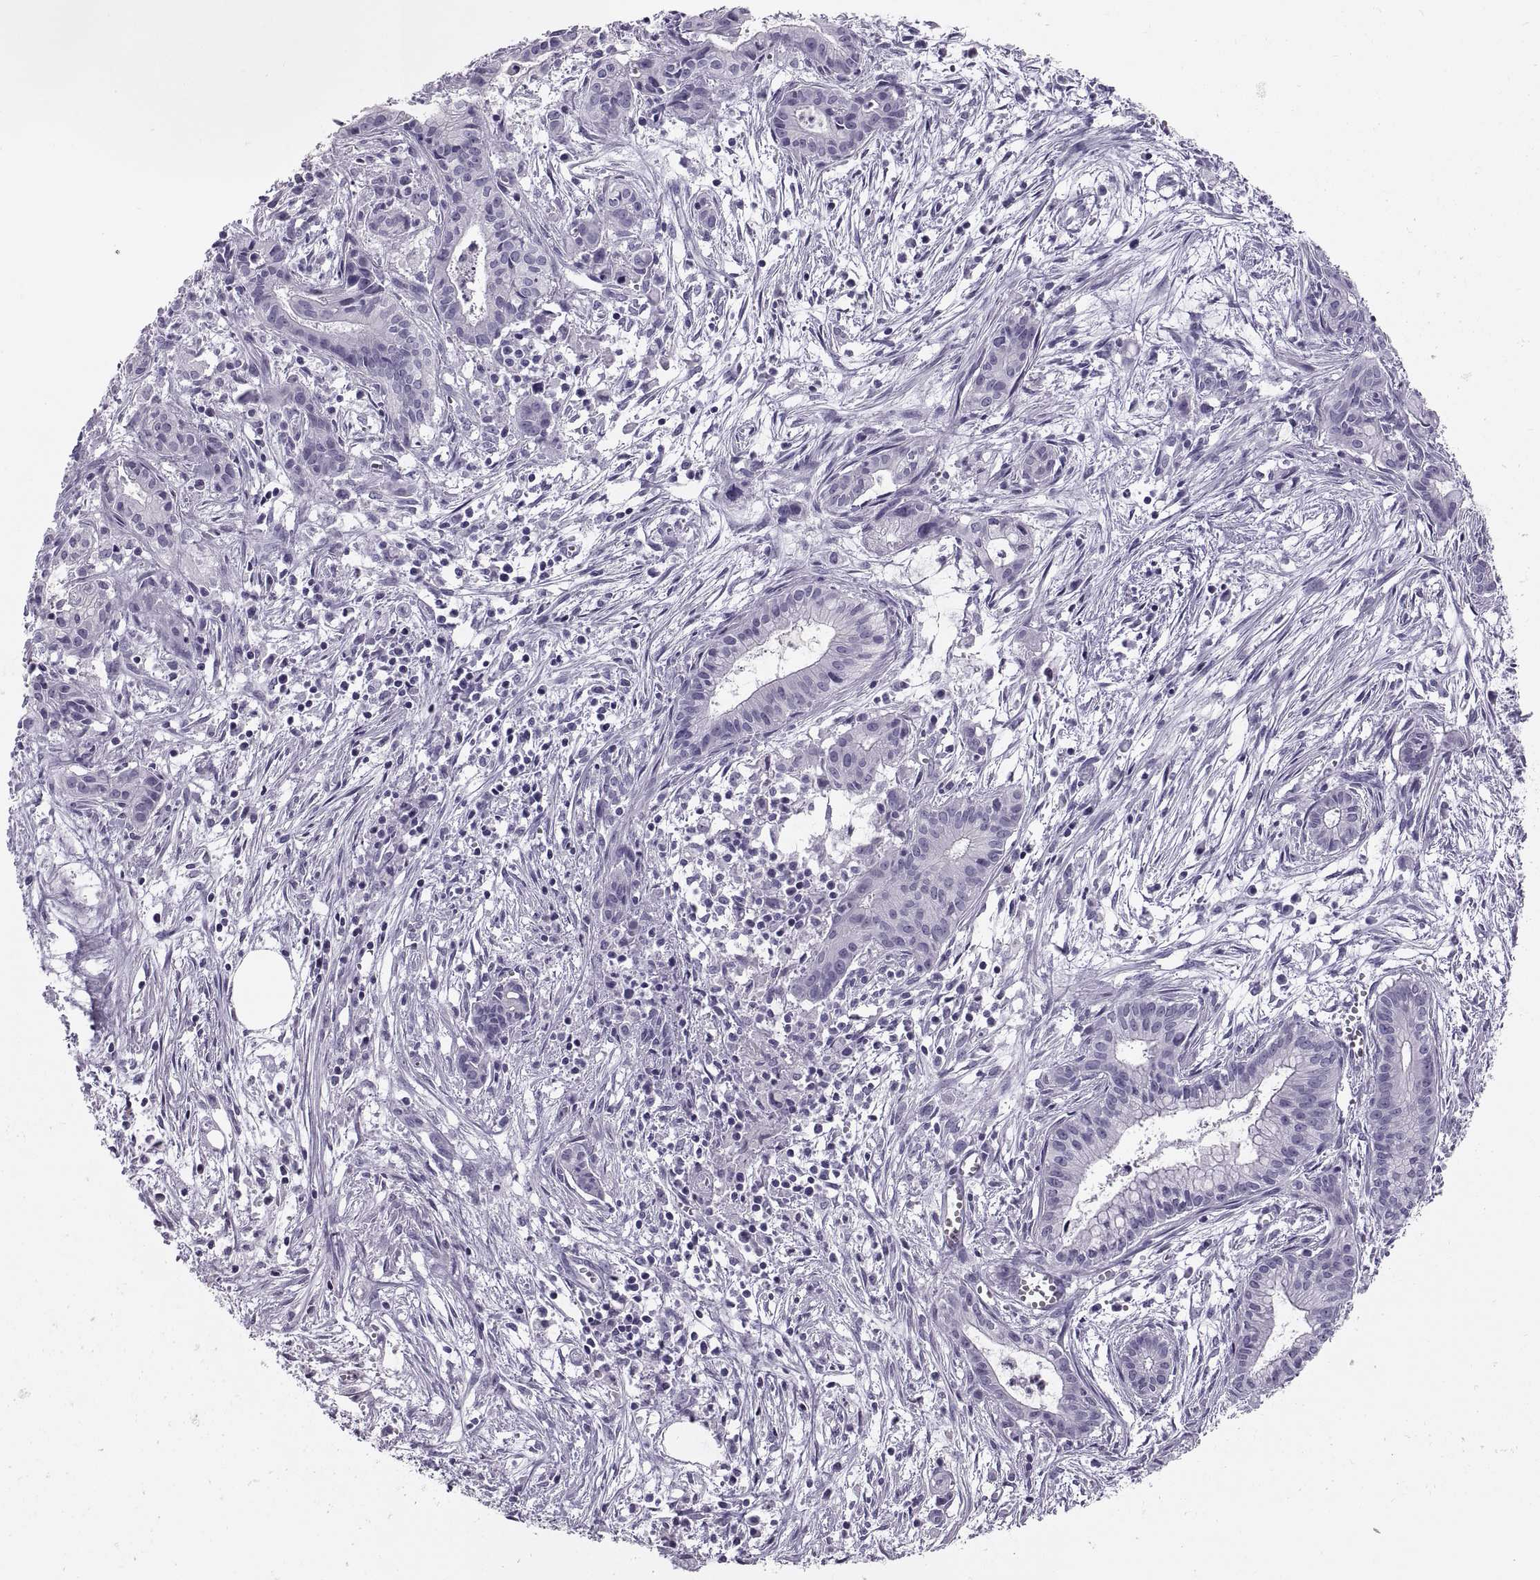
{"staining": {"intensity": "negative", "quantity": "none", "location": "none"}, "tissue": "pancreatic cancer", "cell_type": "Tumor cells", "image_type": "cancer", "snomed": [{"axis": "morphology", "description": "Adenocarcinoma, NOS"}, {"axis": "topography", "description": "Pancreas"}], "caption": "IHC image of neoplastic tissue: human pancreatic cancer (adenocarcinoma) stained with DAB (3,3'-diaminobenzidine) displays no significant protein staining in tumor cells. (DAB IHC with hematoxylin counter stain).", "gene": "QRICH2", "patient": {"sex": "male", "age": 48}}